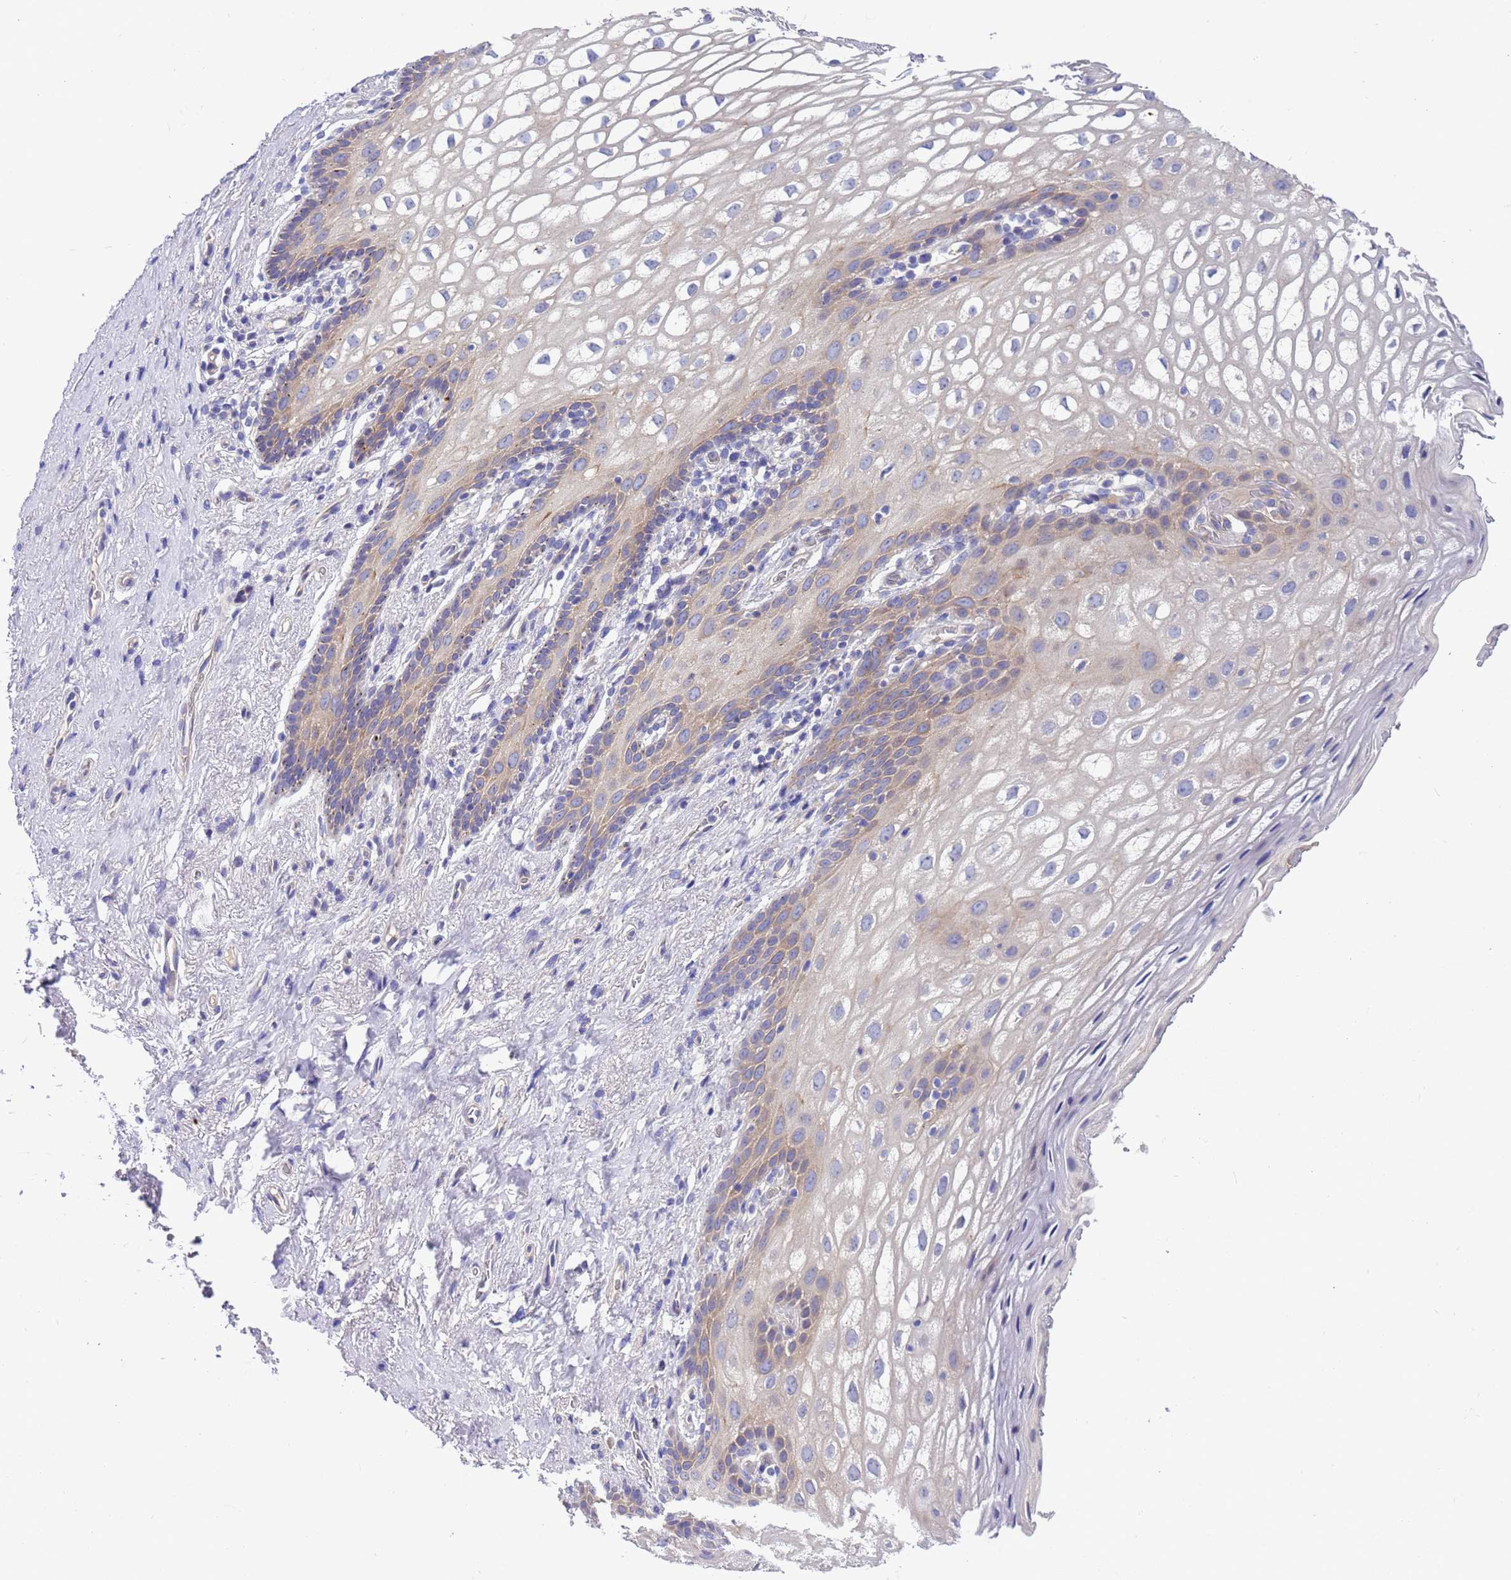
{"staining": {"intensity": "weak", "quantity": "<25%", "location": "cytoplasmic/membranous"}, "tissue": "vagina", "cell_type": "Squamous epithelial cells", "image_type": "normal", "snomed": [{"axis": "morphology", "description": "Normal tissue, NOS"}, {"axis": "topography", "description": "Vagina"}, {"axis": "topography", "description": "Peripheral nerve tissue"}], "caption": "Immunohistochemistry (IHC) image of normal vagina stained for a protein (brown), which displays no expression in squamous epithelial cells. (Brightfield microscopy of DAB IHC at high magnification).", "gene": "RC3H2", "patient": {"sex": "female", "age": 71}}